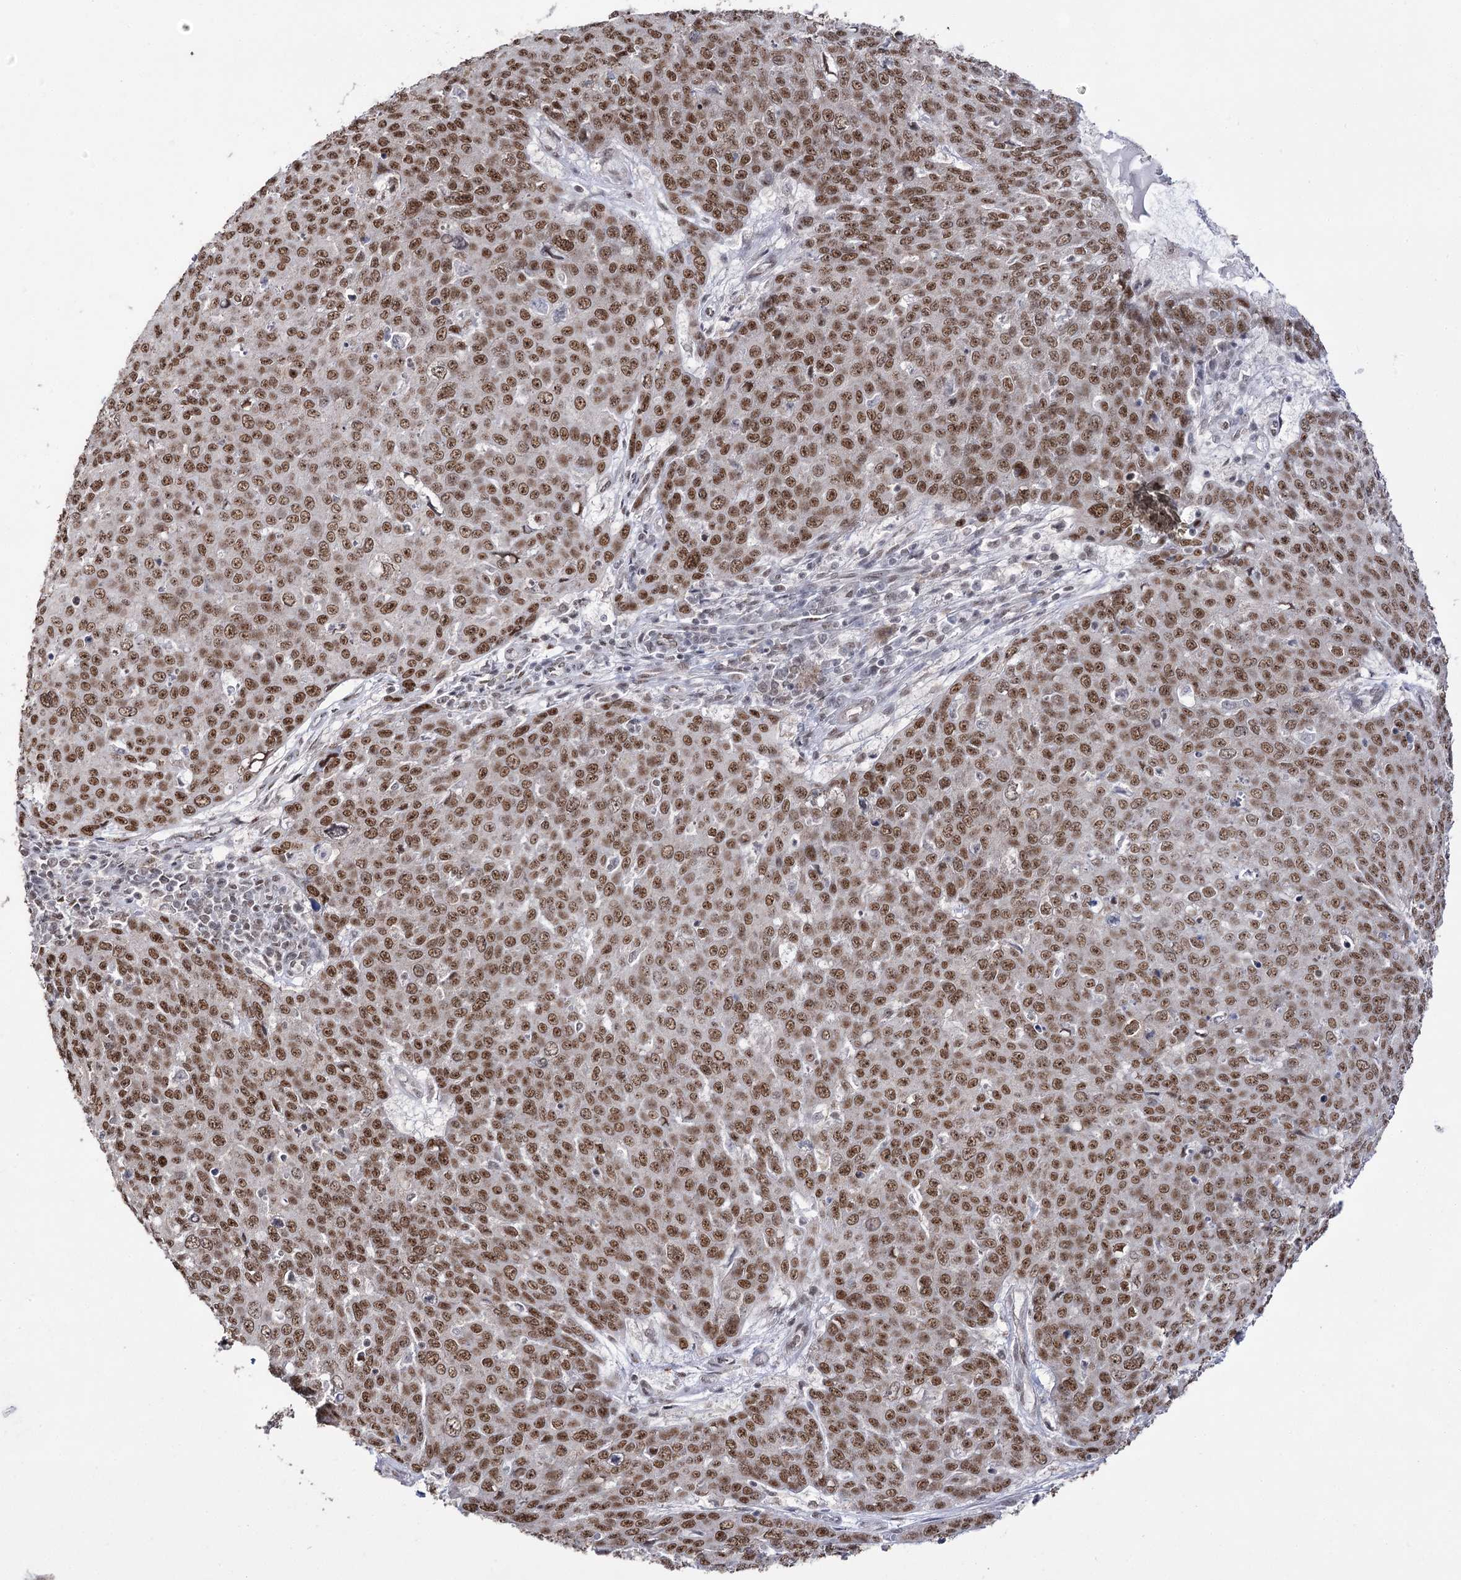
{"staining": {"intensity": "moderate", "quantity": ">75%", "location": "nuclear"}, "tissue": "skin cancer", "cell_type": "Tumor cells", "image_type": "cancer", "snomed": [{"axis": "morphology", "description": "Squamous cell carcinoma, NOS"}, {"axis": "topography", "description": "Skin"}], "caption": "Approximately >75% of tumor cells in human skin cancer (squamous cell carcinoma) reveal moderate nuclear protein expression as visualized by brown immunohistochemical staining.", "gene": "VGLL4", "patient": {"sex": "male", "age": 71}}